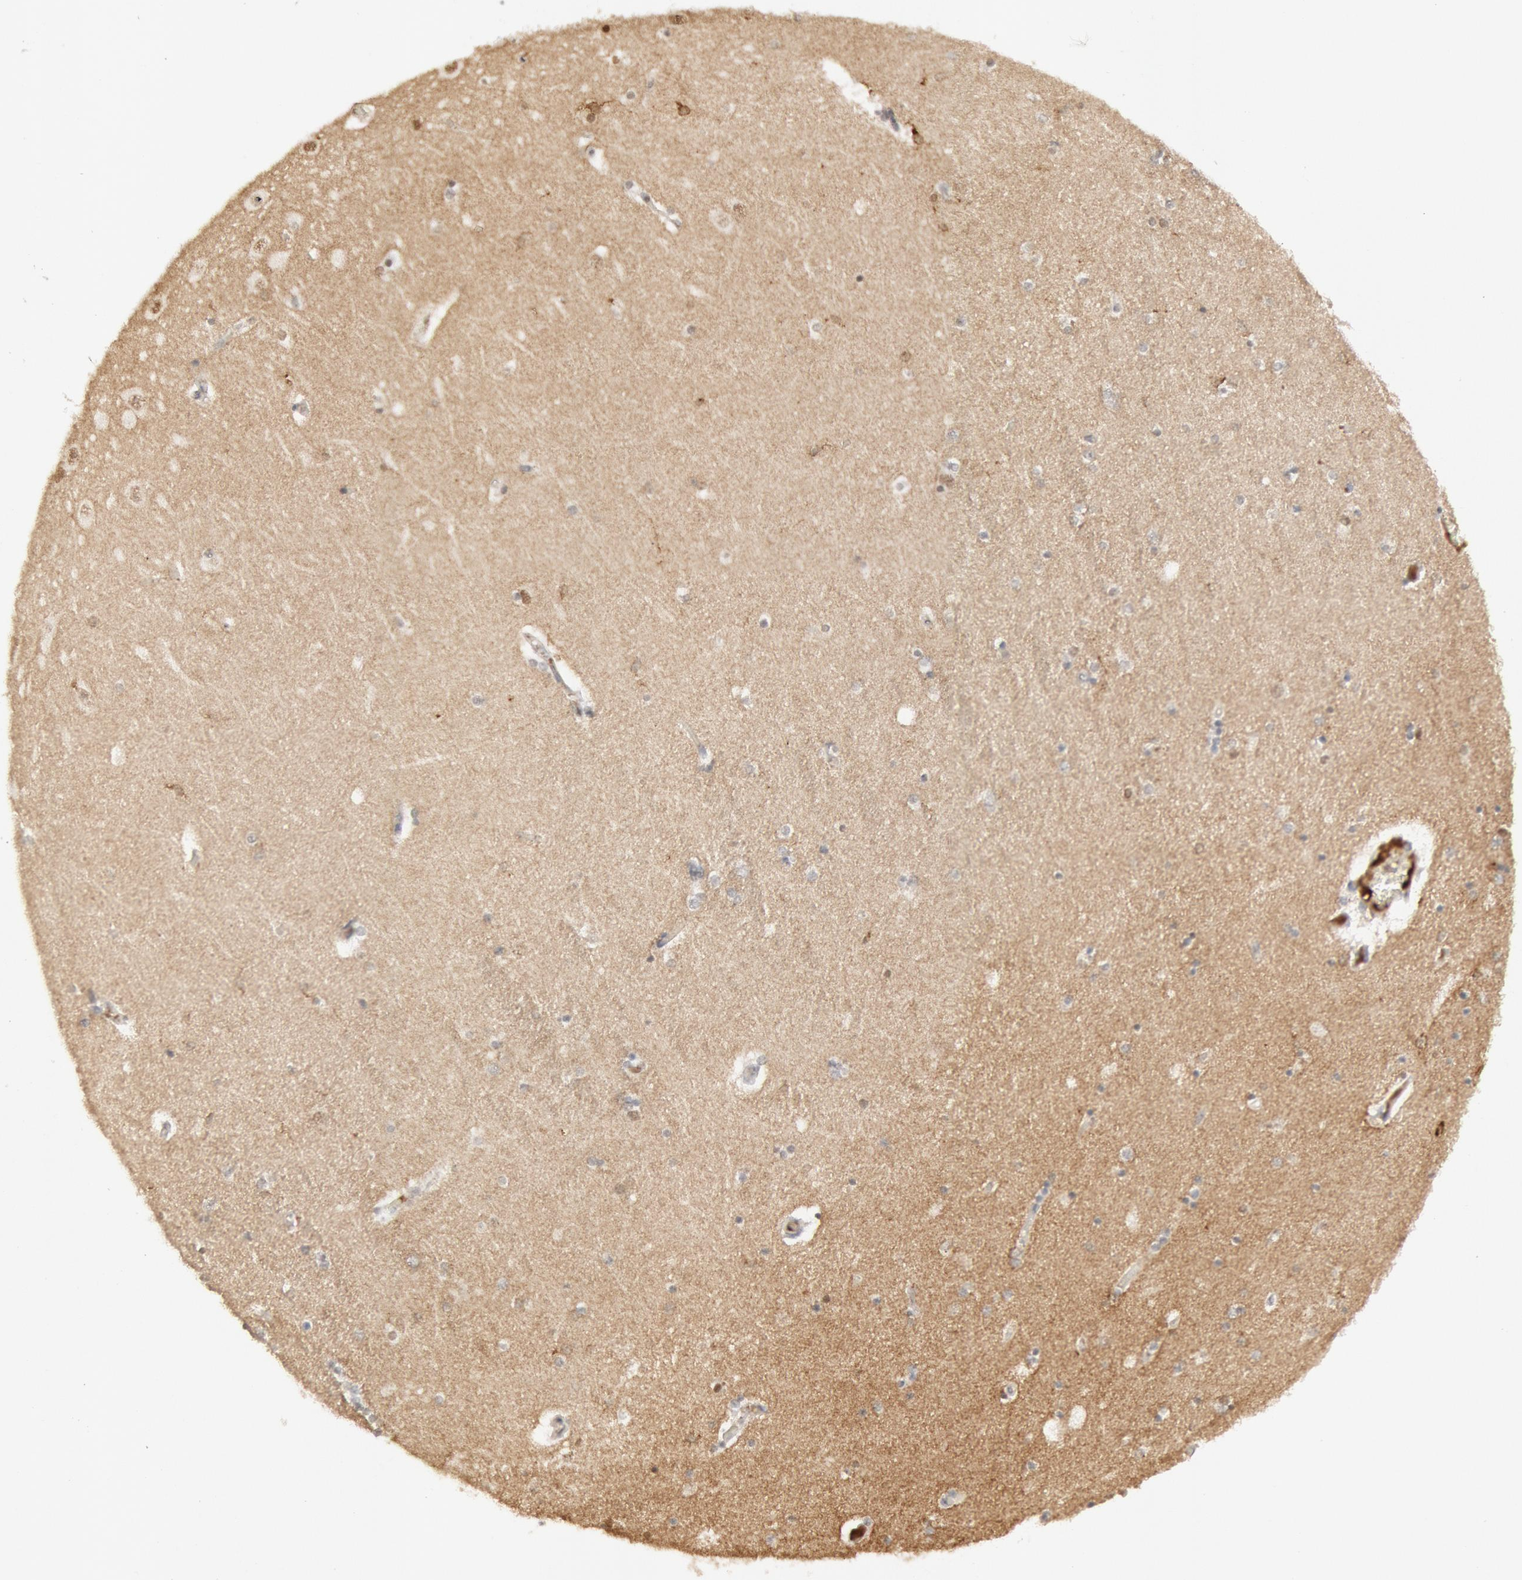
{"staining": {"intensity": "negative", "quantity": "none", "location": "none"}, "tissue": "hippocampus", "cell_type": "Glial cells", "image_type": "normal", "snomed": [{"axis": "morphology", "description": "Normal tissue, NOS"}, {"axis": "topography", "description": "Hippocampus"}], "caption": "Immunohistochemistry histopathology image of unremarkable hippocampus stained for a protein (brown), which exhibits no expression in glial cells.", "gene": "C1QC", "patient": {"sex": "female", "age": 54}}